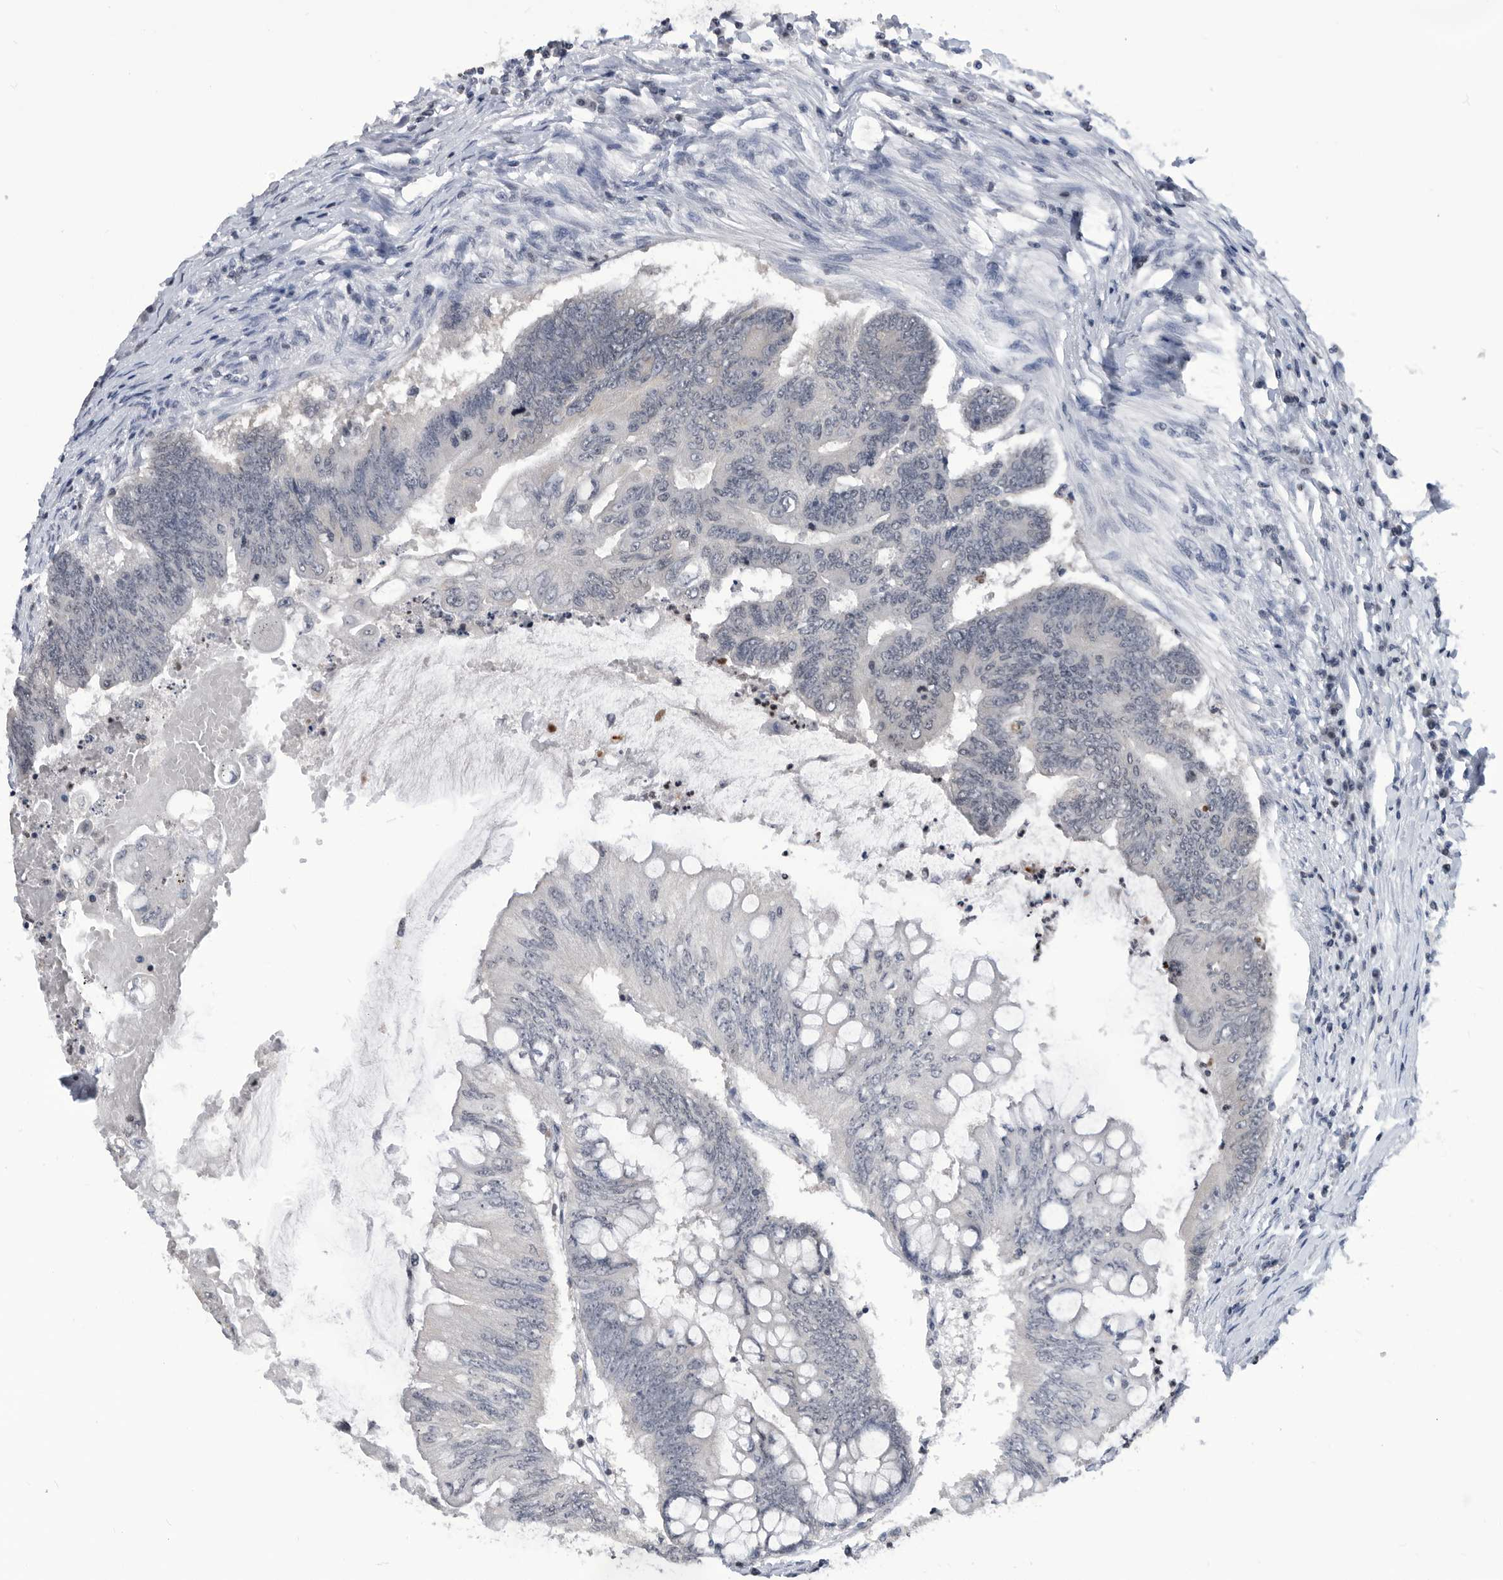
{"staining": {"intensity": "negative", "quantity": "none", "location": "none"}, "tissue": "colorectal cancer", "cell_type": "Tumor cells", "image_type": "cancer", "snomed": [{"axis": "morphology", "description": "Adenoma, NOS"}, {"axis": "morphology", "description": "Adenocarcinoma, NOS"}, {"axis": "topography", "description": "Colon"}], "caption": "DAB (3,3'-diaminobenzidine) immunohistochemical staining of human colorectal cancer (adenoma) shows no significant positivity in tumor cells.", "gene": "TSTD1", "patient": {"sex": "male", "age": 79}}